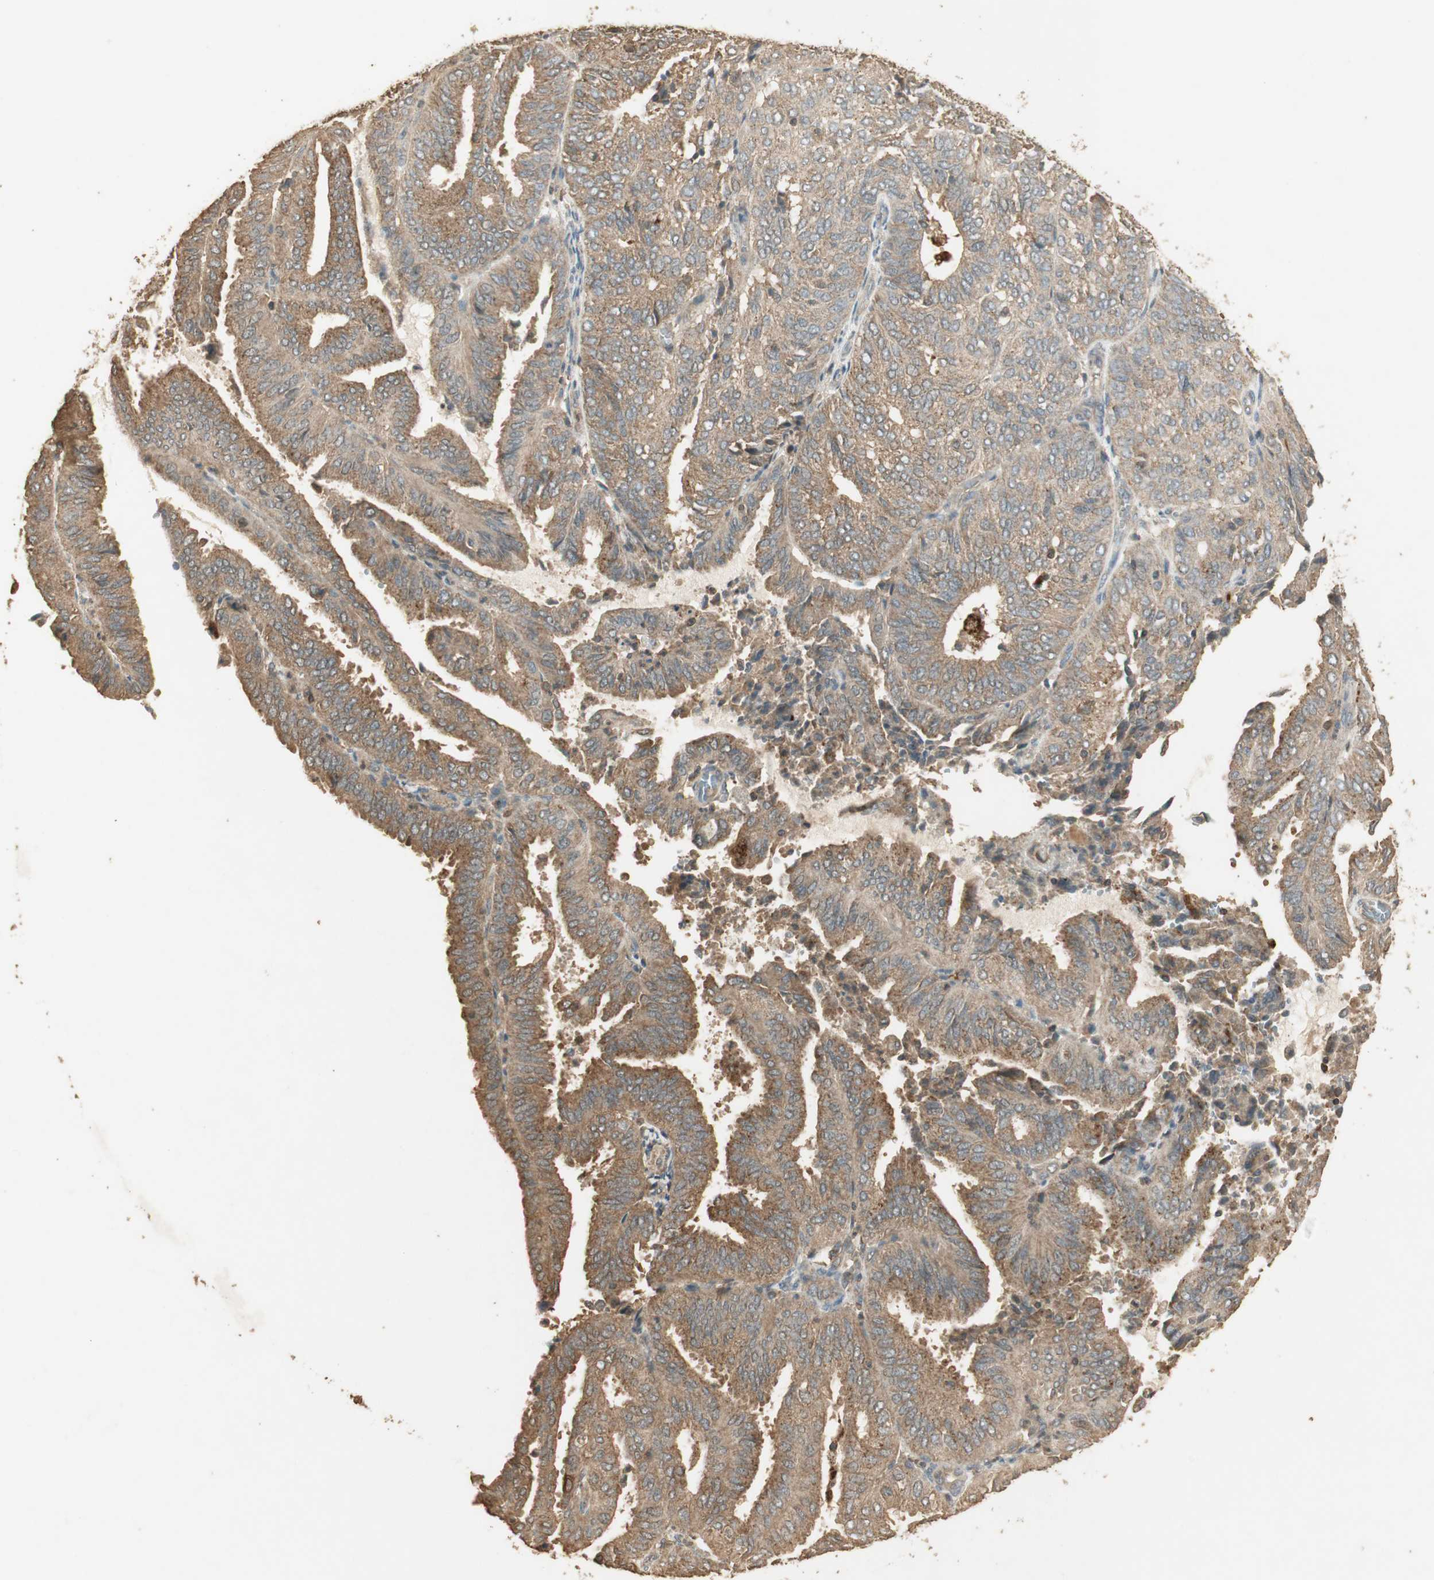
{"staining": {"intensity": "strong", "quantity": ">75%", "location": "cytoplasmic/membranous"}, "tissue": "endometrial cancer", "cell_type": "Tumor cells", "image_type": "cancer", "snomed": [{"axis": "morphology", "description": "Adenocarcinoma, NOS"}, {"axis": "topography", "description": "Uterus"}], "caption": "An image of human adenocarcinoma (endometrial) stained for a protein demonstrates strong cytoplasmic/membranous brown staining in tumor cells. Nuclei are stained in blue.", "gene": "USP2", "patient": {"sex": "female", "age": 60}}